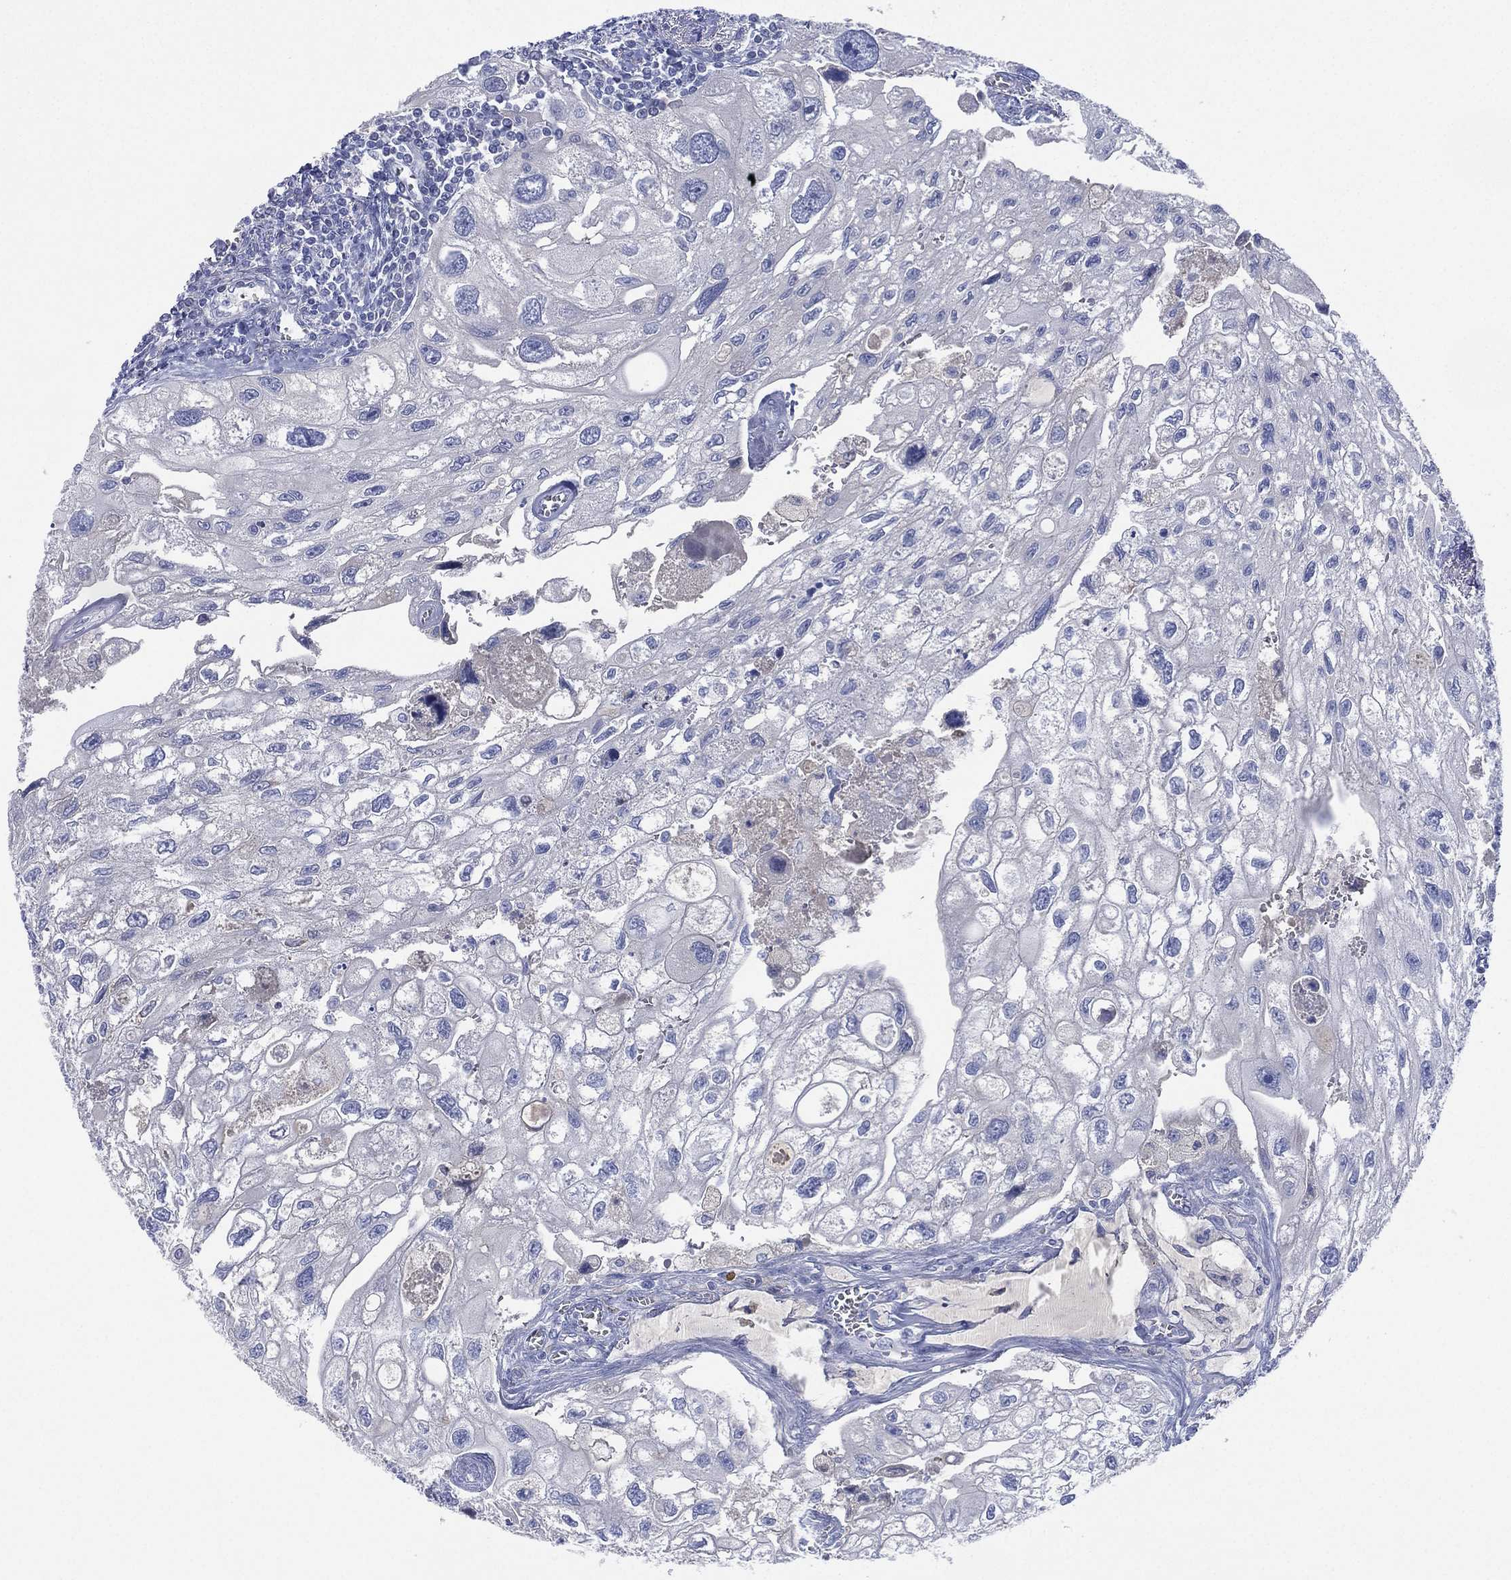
{"staining": {"intensity": "negative", "quantity": "none", "location": "none"}, "tissue": "urothelial cancer", "cell_type": "Tumor cells", "image_type": "cancer", "snomed": [{"axis": "morphology", "description": "Urothelial carcinoma, High grade"}, {"axis": "topography", "description": "Urinary bladder"}], "caption": "Tumor cells show no significant staining in urothelial cancer.", "gene": "CYP2D6", "patient": {"sex": "male", "age": 59}}